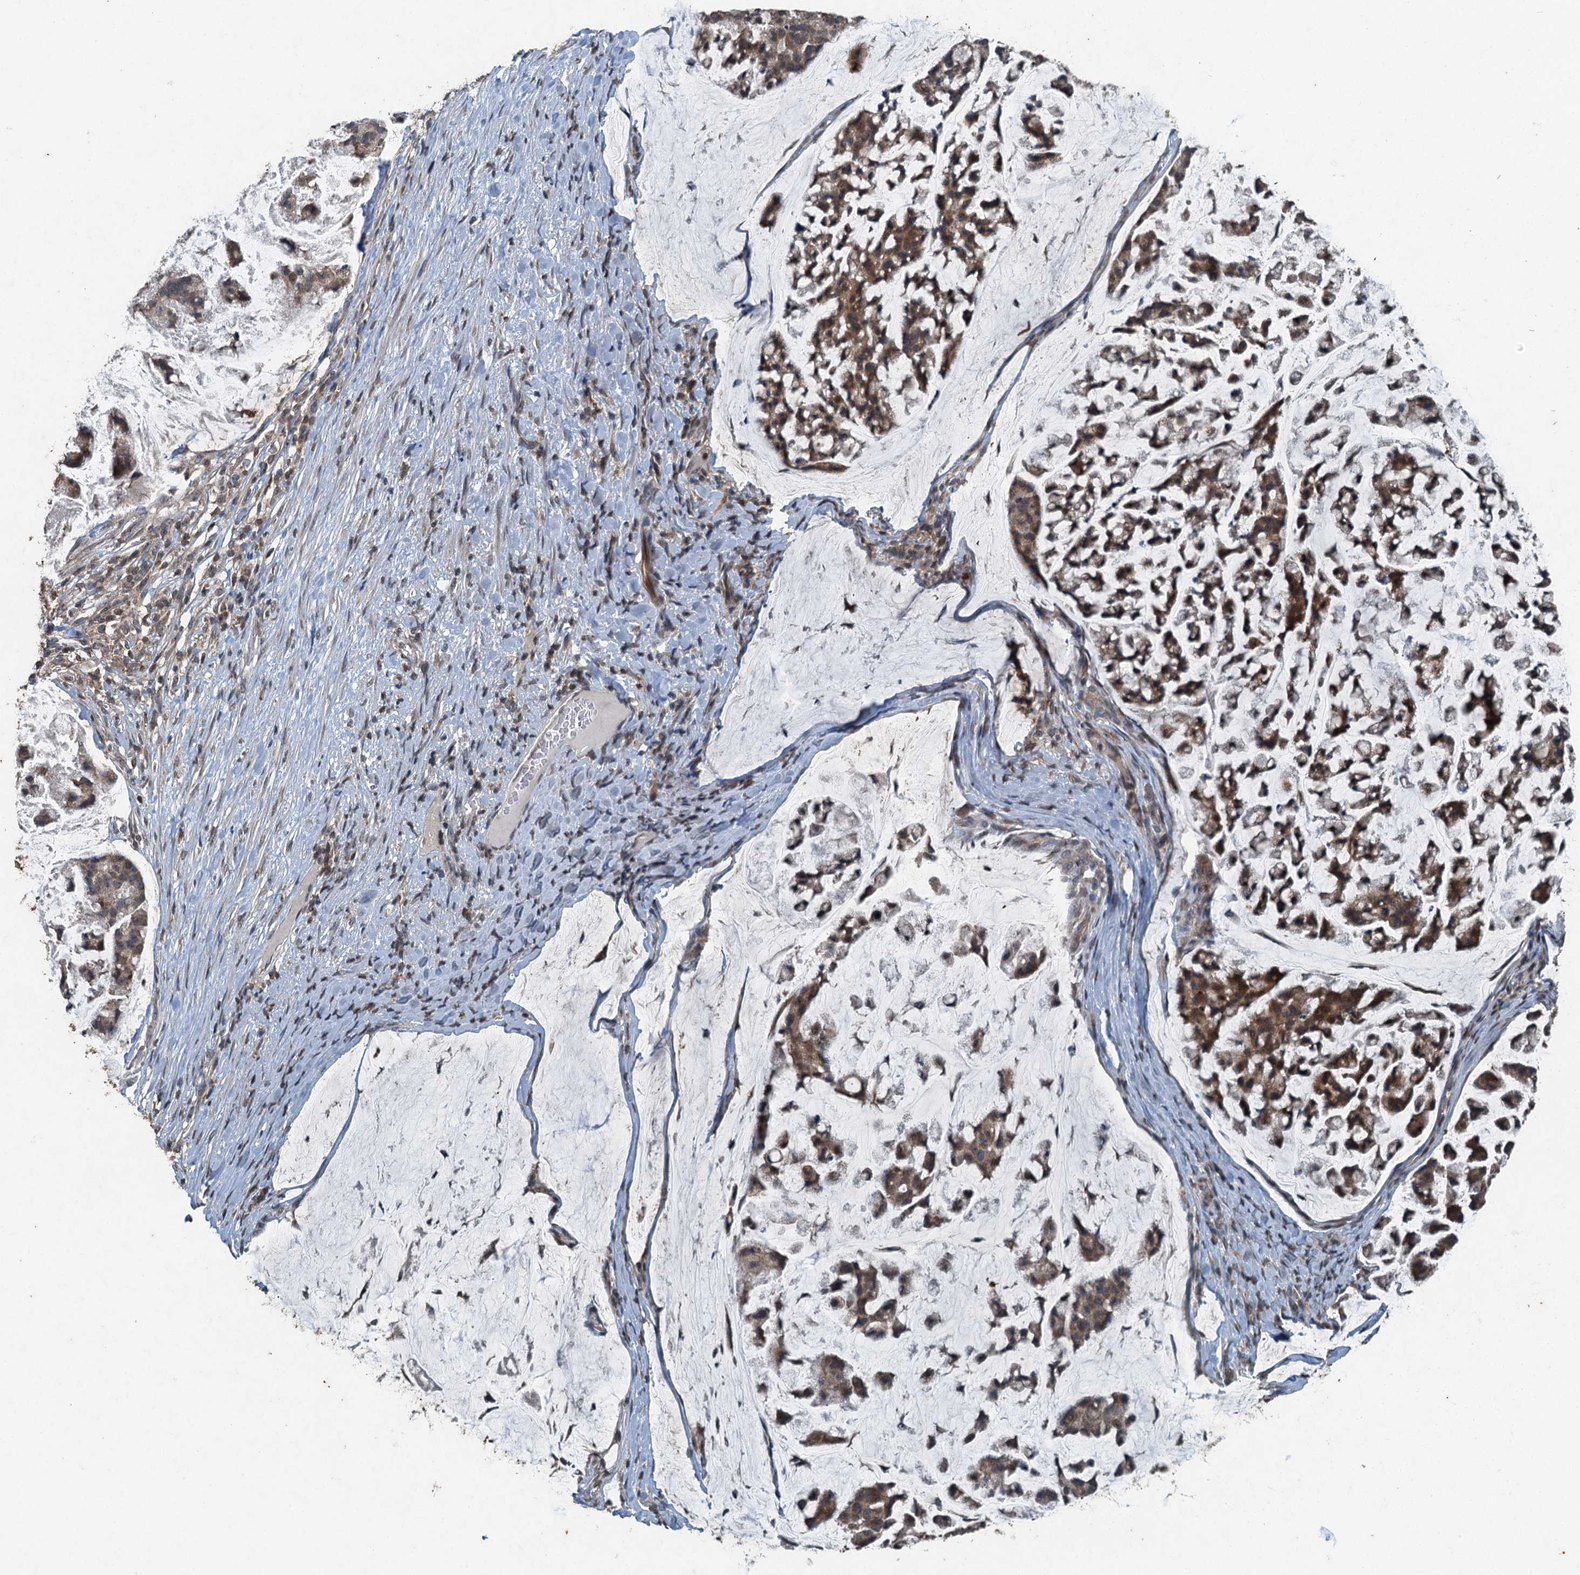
{"staining": {"intensity": "moderate", "quantity": ">75%", "location": "cytoplasmic/membranous"}, "tissue": "stomach cancer", "cell_type": "Tumor cells", "image_type": "cancer", "snomed": [{"axis": "morphology", "description": "Adenocarcinoma, NOS"}, {"axis": "topography", "description": "Stomach, lower"}], "caption": "The photomicrograph displays immunohistochemical staining of stomach adenocarcinoma. There is moderate cytoplasmic/membranous expression is identified in approximately >75% of tumor cells.", "gene": "TCTN1", "patient": {"sex": "male", "age": 67}}